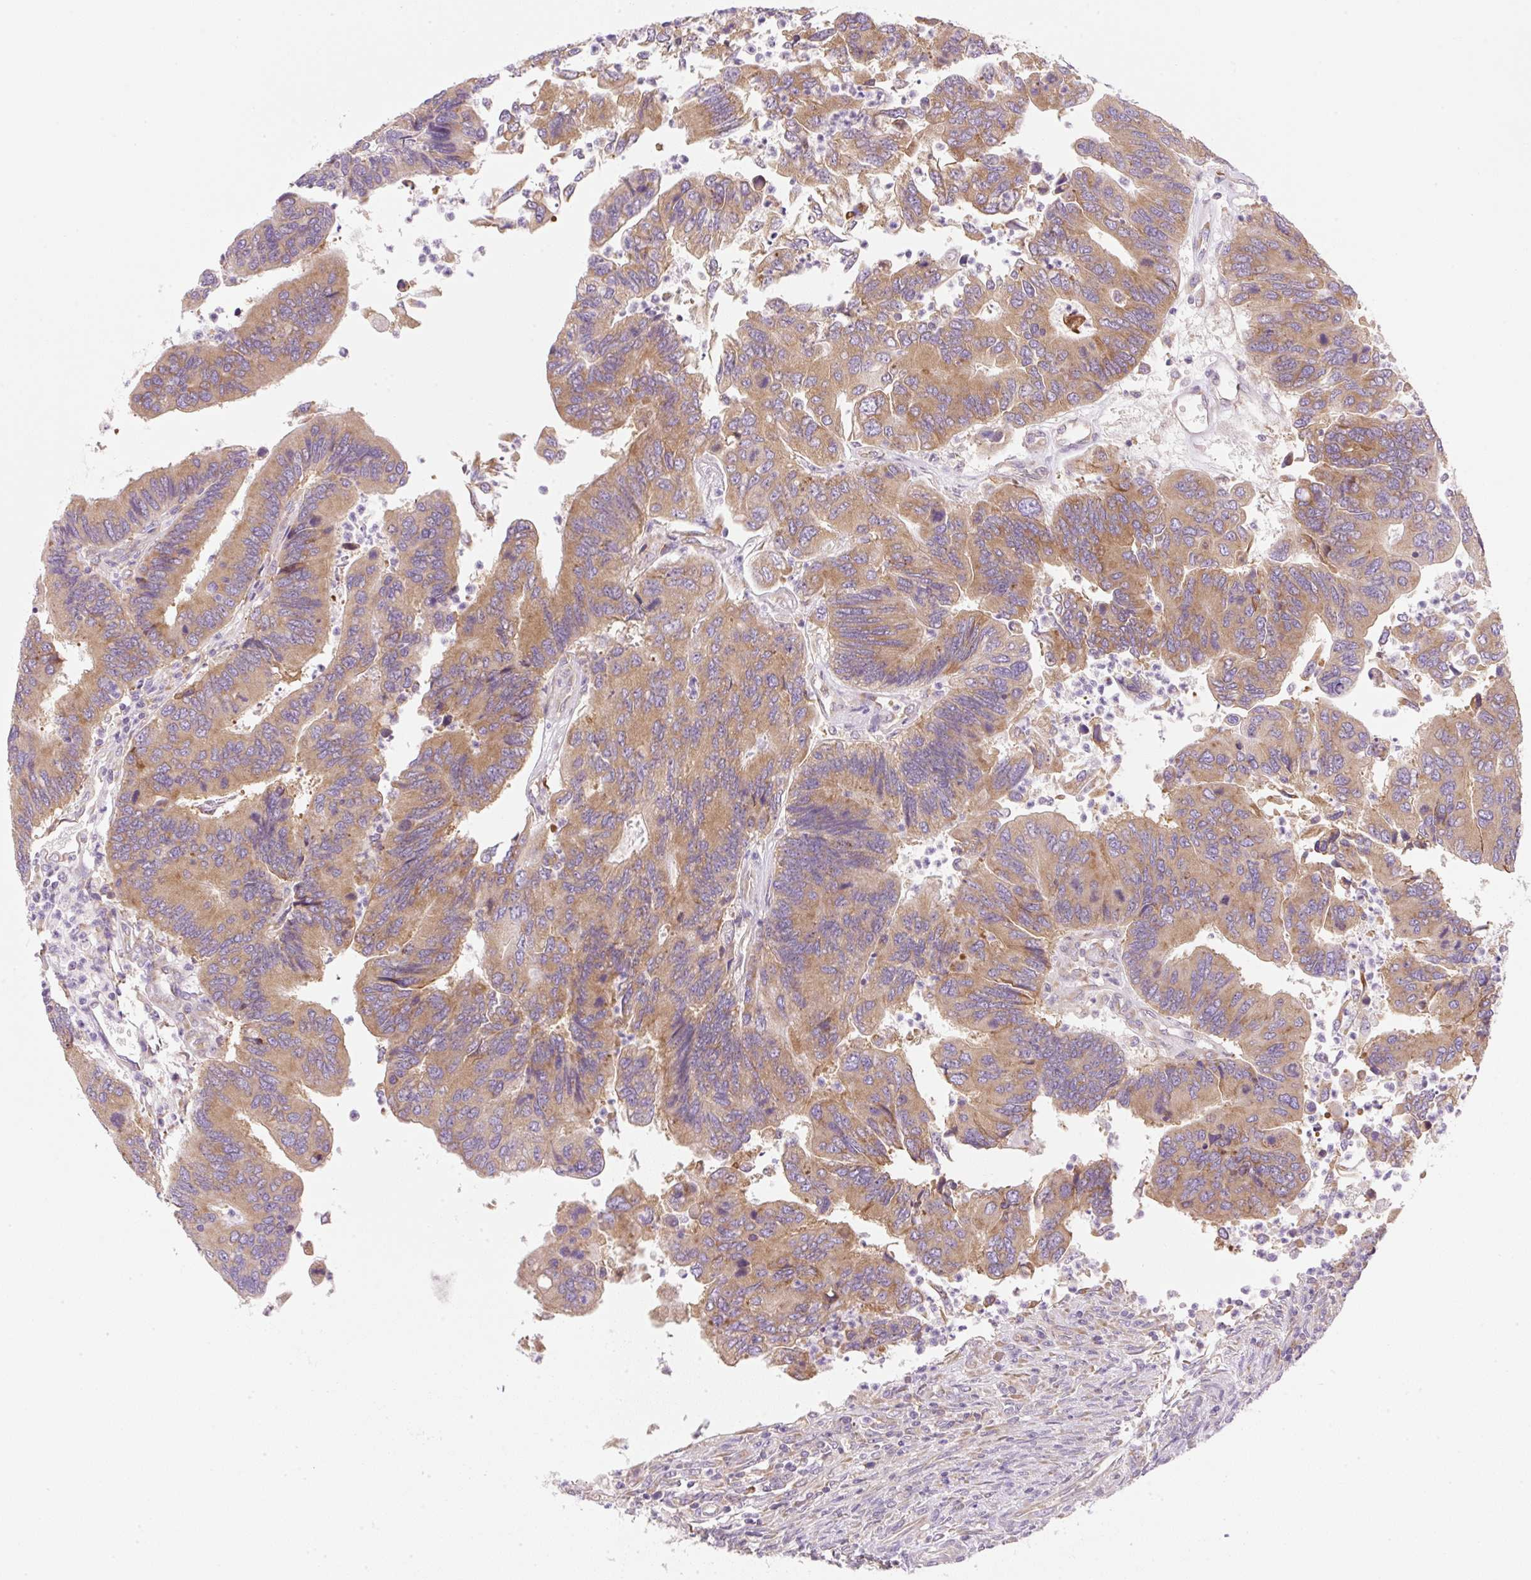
{"staining": {"intensity": "moderate", "quantity": ">75%", "location": "cytoplasmic/membranous"}, "tissue": "colorectal cancer", "cell_type": "Tumor cells", "image_type": "cancer", "snomed": [{"axis": "morphology", "description": "Adenocarcinoma, NOS"}, {"axis": "topography", "description": "Colon"}], "caption": "Moderate cytoplasmic/membranous protein staining is present in approximately >75% of tumor cells in colorectal adenocarcinoma.", "gene": "RPL18A", "patient": {"sex": "female", "age": 67}}